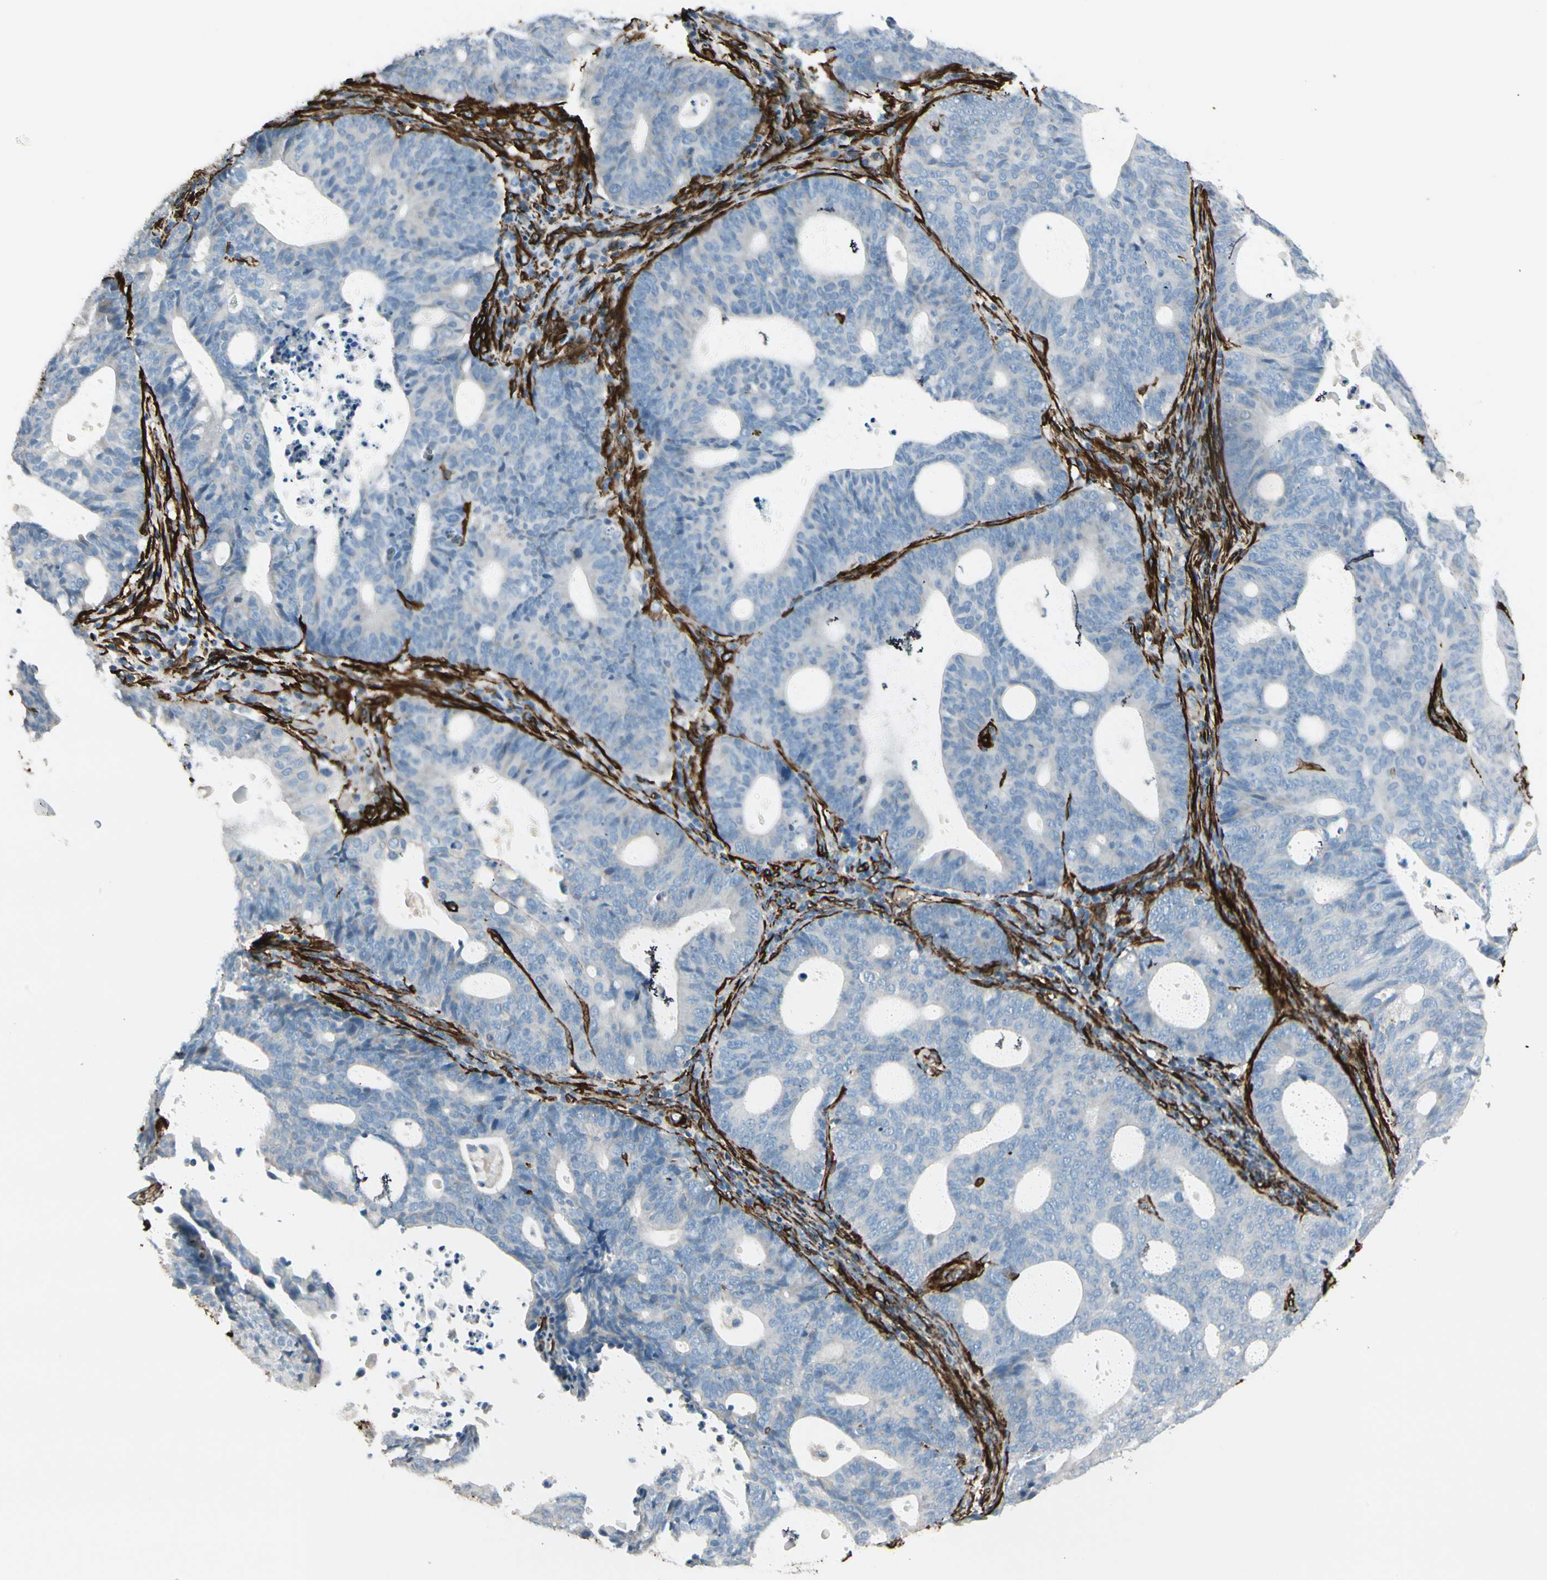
{"staining": {"intensity": "negative", "quantity": "none", "location": "none"}, "tissue": "endometrial cancer", "cell_type": "Tumor cells", "image_type": "cancer", "snomed": [{"axis": "morphology", "description": "Adenocarcinoma, NOS"}, {"axis": "topography", "description": "Uterus"}], "caption": "Immunohistochemical staining of endometrial cancer (adenocarcinoma) exhibits no significant positivity in tumor cells.", "gene": "CALD1", "patient": {"sex": "female", "age": 83}}